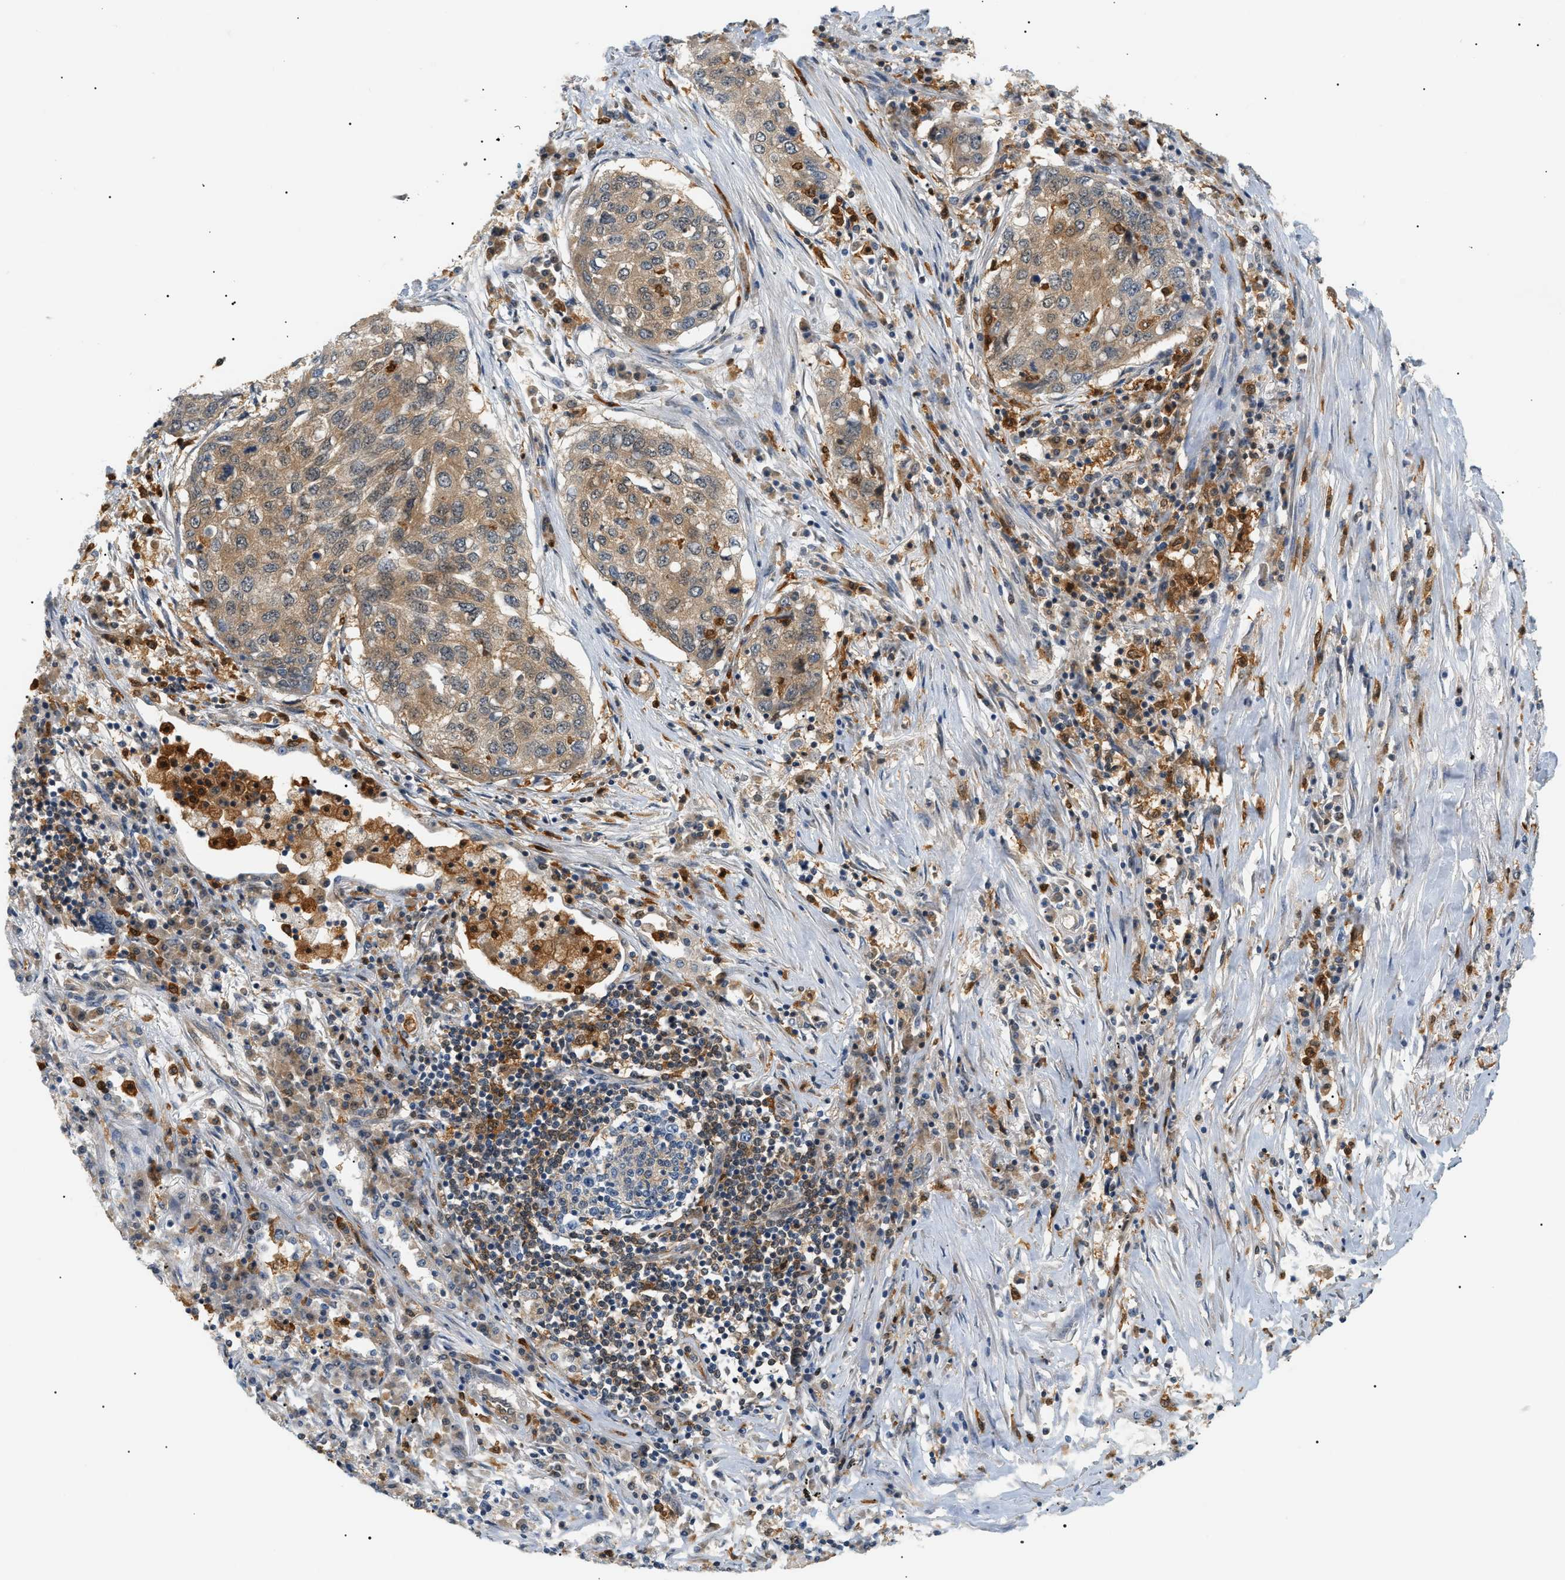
{"staining": {"intensity": "weak", "quantity": ">75%", "location": "cytoplasmic/membranous"}, "tissue": "lung cancer", "cell_type": "Tumor cells", "image_type": "cancer", "snomed": [{"axis": "morphology", "description": "Squamous cell carcinoma, NOS"}, {"axis": "topography", "description": "Lung"}], "caption": "The immunohistochemical stain shows weak cytoplasmic/membranous expression in tumor cells of lung cancer (squamous cell carcinoma) tissue.", "gene": "PYCARD", "patient": {"sex": "female", "age": 63}}